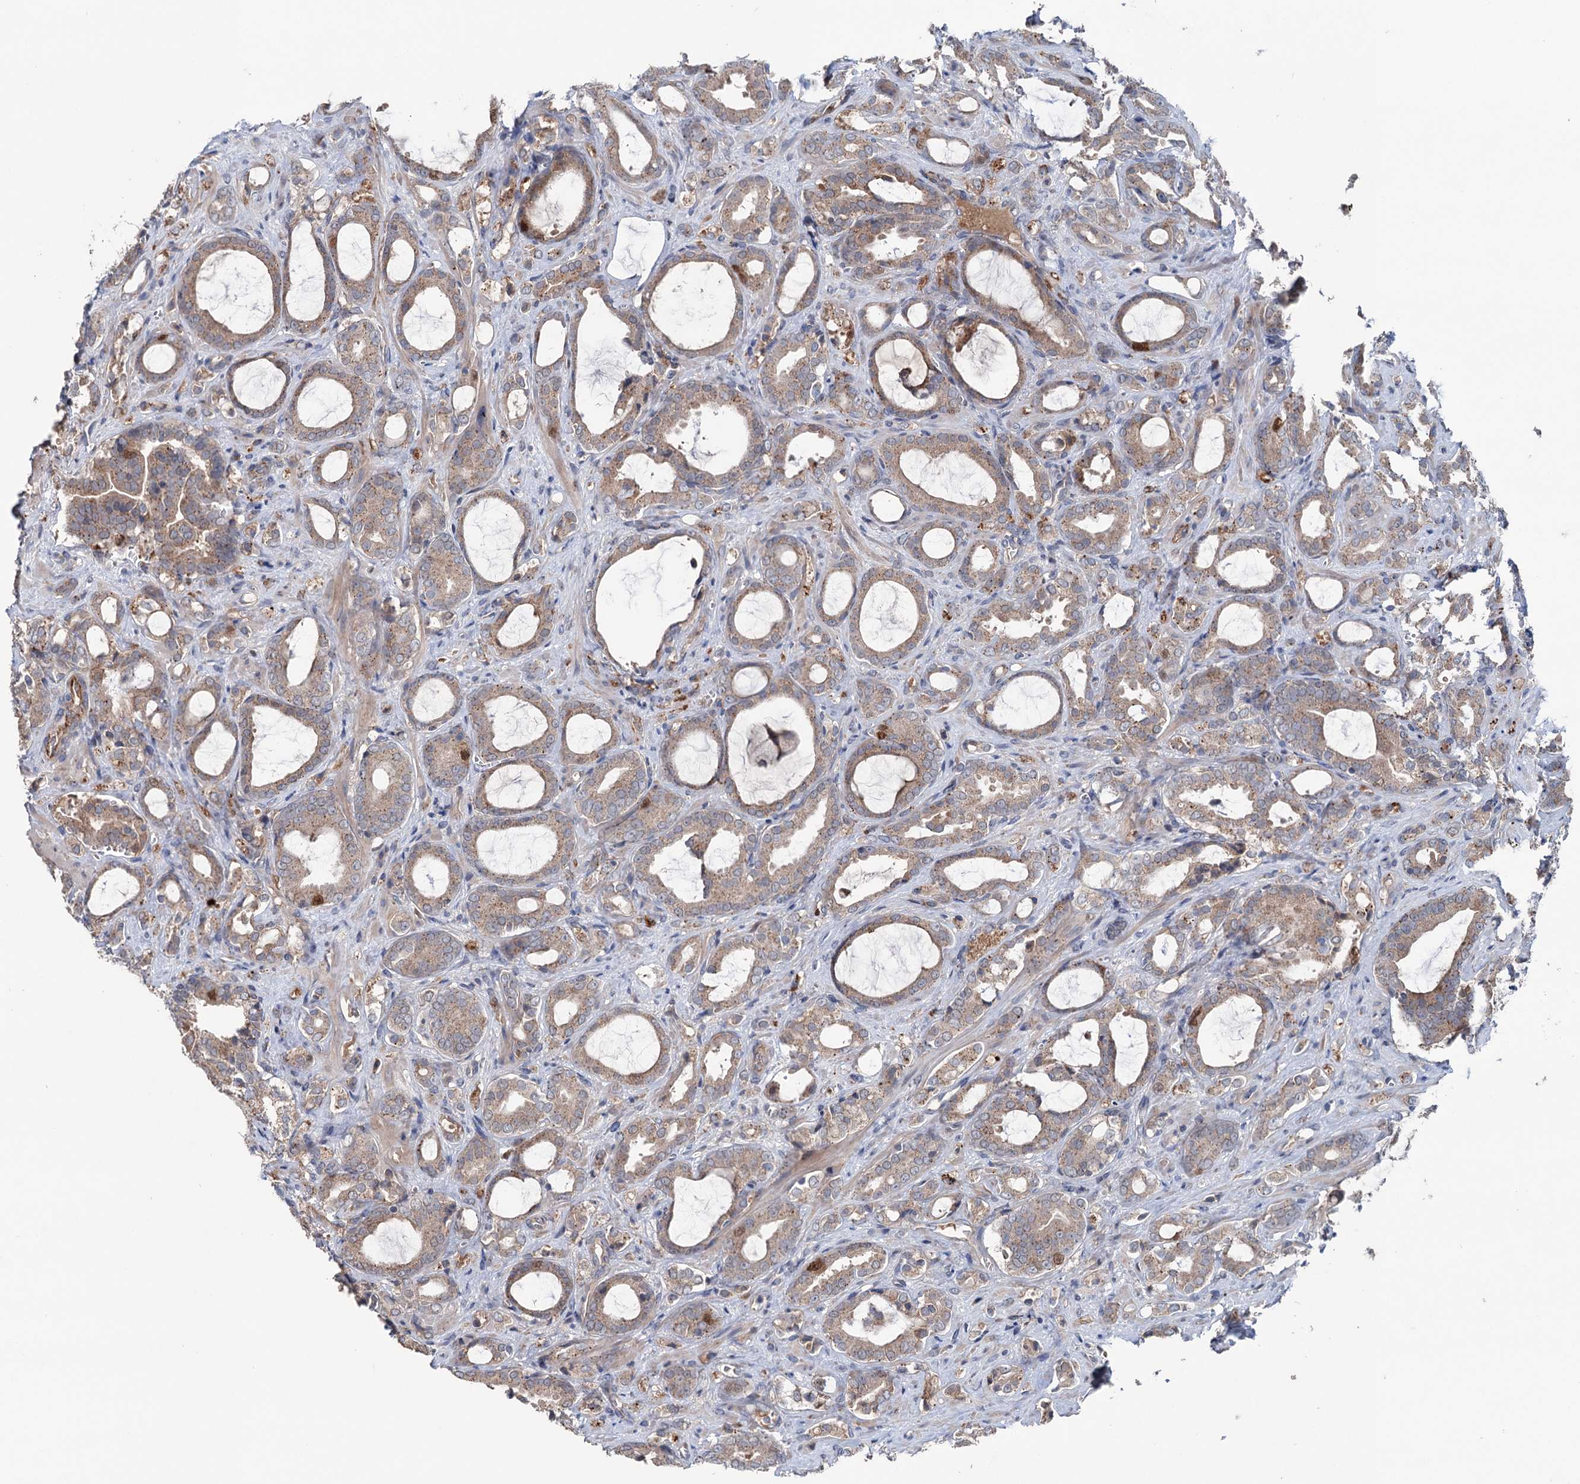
{"staining": {"intensity": "weak", "quantity": ">75%", "location": "cytoplasmic/membranous"}, "tissue": "prostate cancer", "cell_type": "Tumor cells", "image_type": "cancer", "snomed": [{"axis": "morphology", "description": "Adenocarcinoma, High grade"}, {"axis": "topography", "description": "Prostate"}], "caption": "Human prostate adenocarcinoma (high-grade) stained with a protein marker shows weak staining in tumor cells.", "gene": "NCAPD2", "patient": {"sex": "male", "age": 72}}